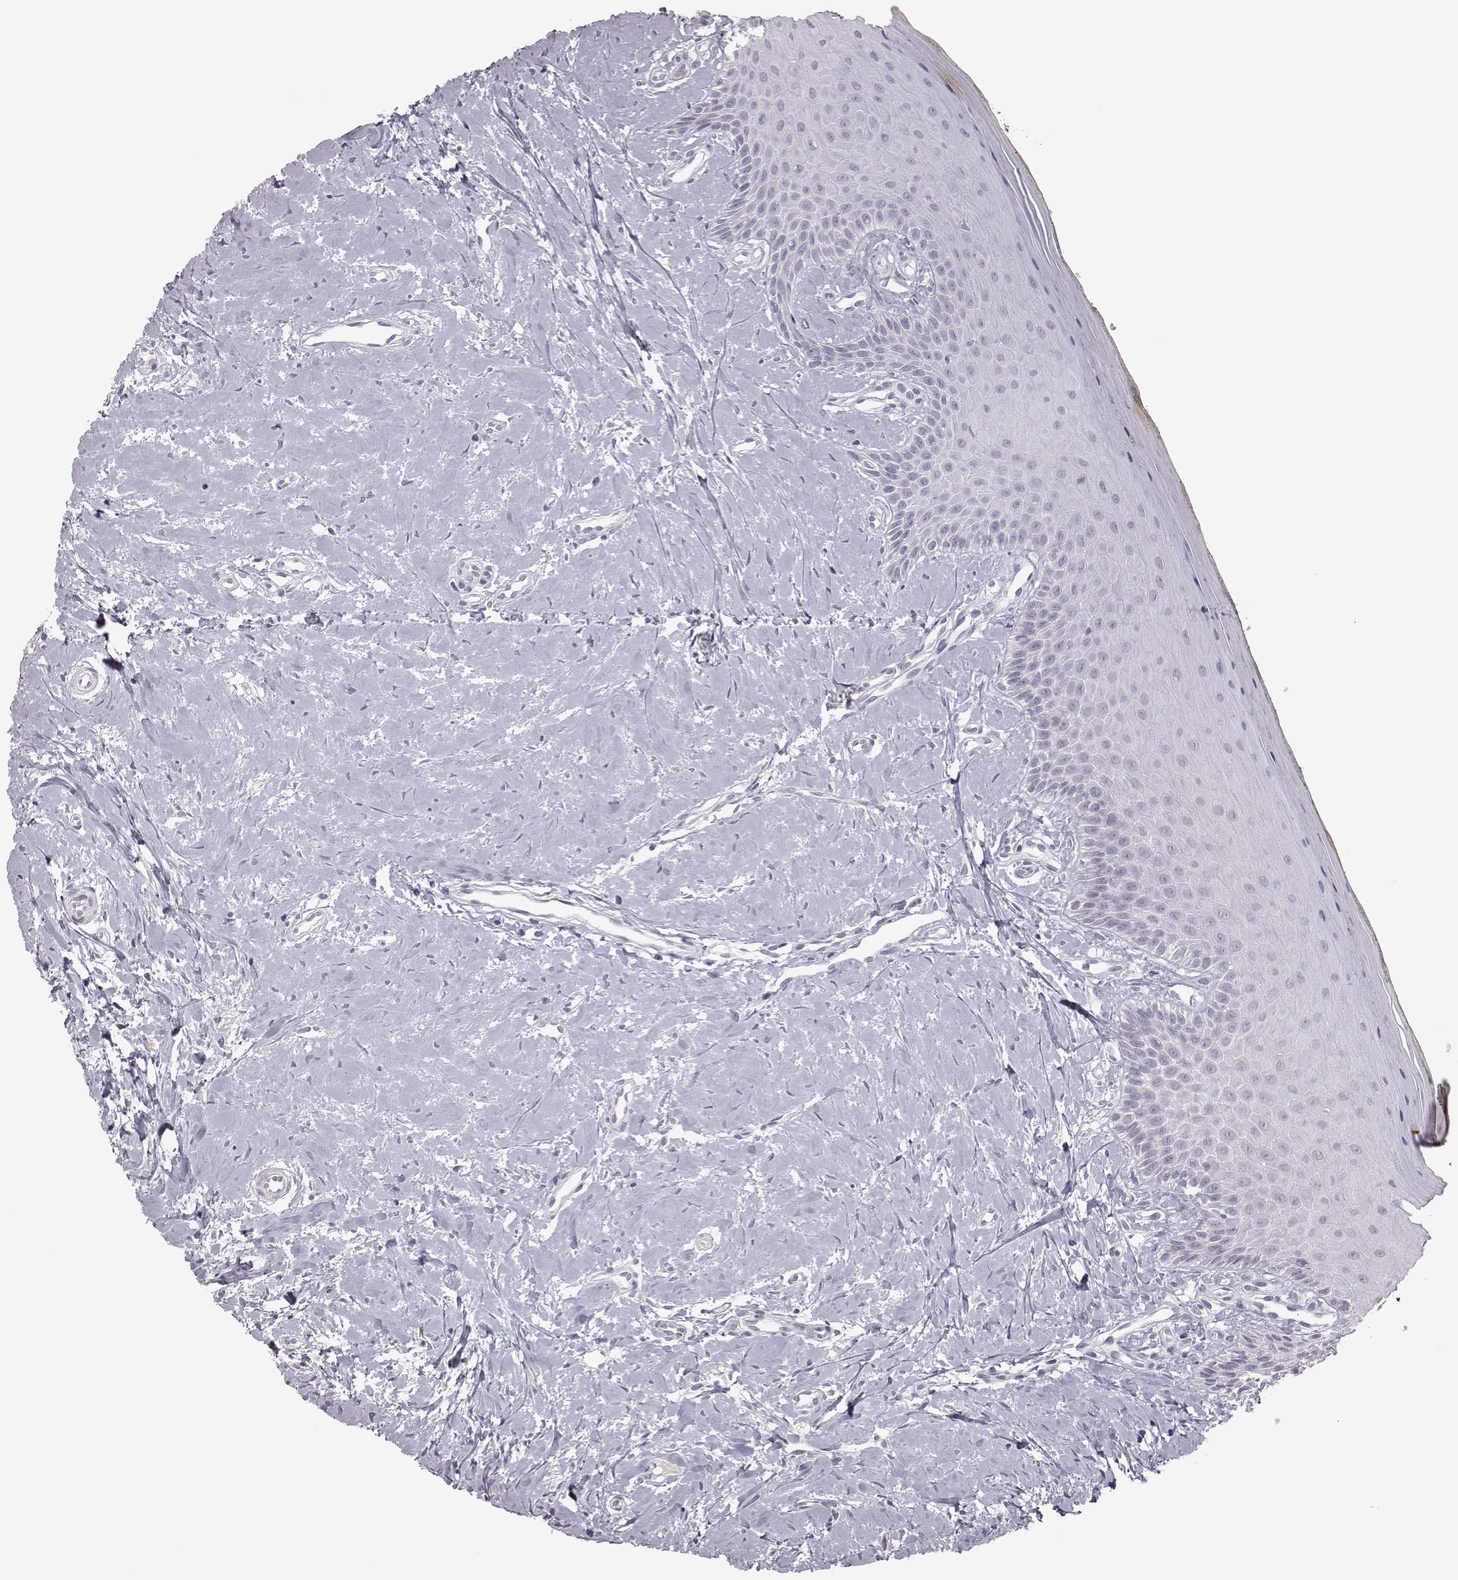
{"staining": {"intensity": "negative", "quantity": "none", "location": "none"}, "tissue": "oral mucosa", "cell_type": "Squamous epithelial cells", "image_type": "normal", "snomed": [{"axis": "morphology", "description": "Normal tissue, NOS"}, {"axis": "topography", "description": "Oral tissue"}], "caption": "An image of human oral mucosa is negative for staining in squamous epithelial cells. (Immunohistochemistry, brightfield microscopy, high magnification).", "gene": "VGF", "patient": {"sex": "female", "age": 43}}